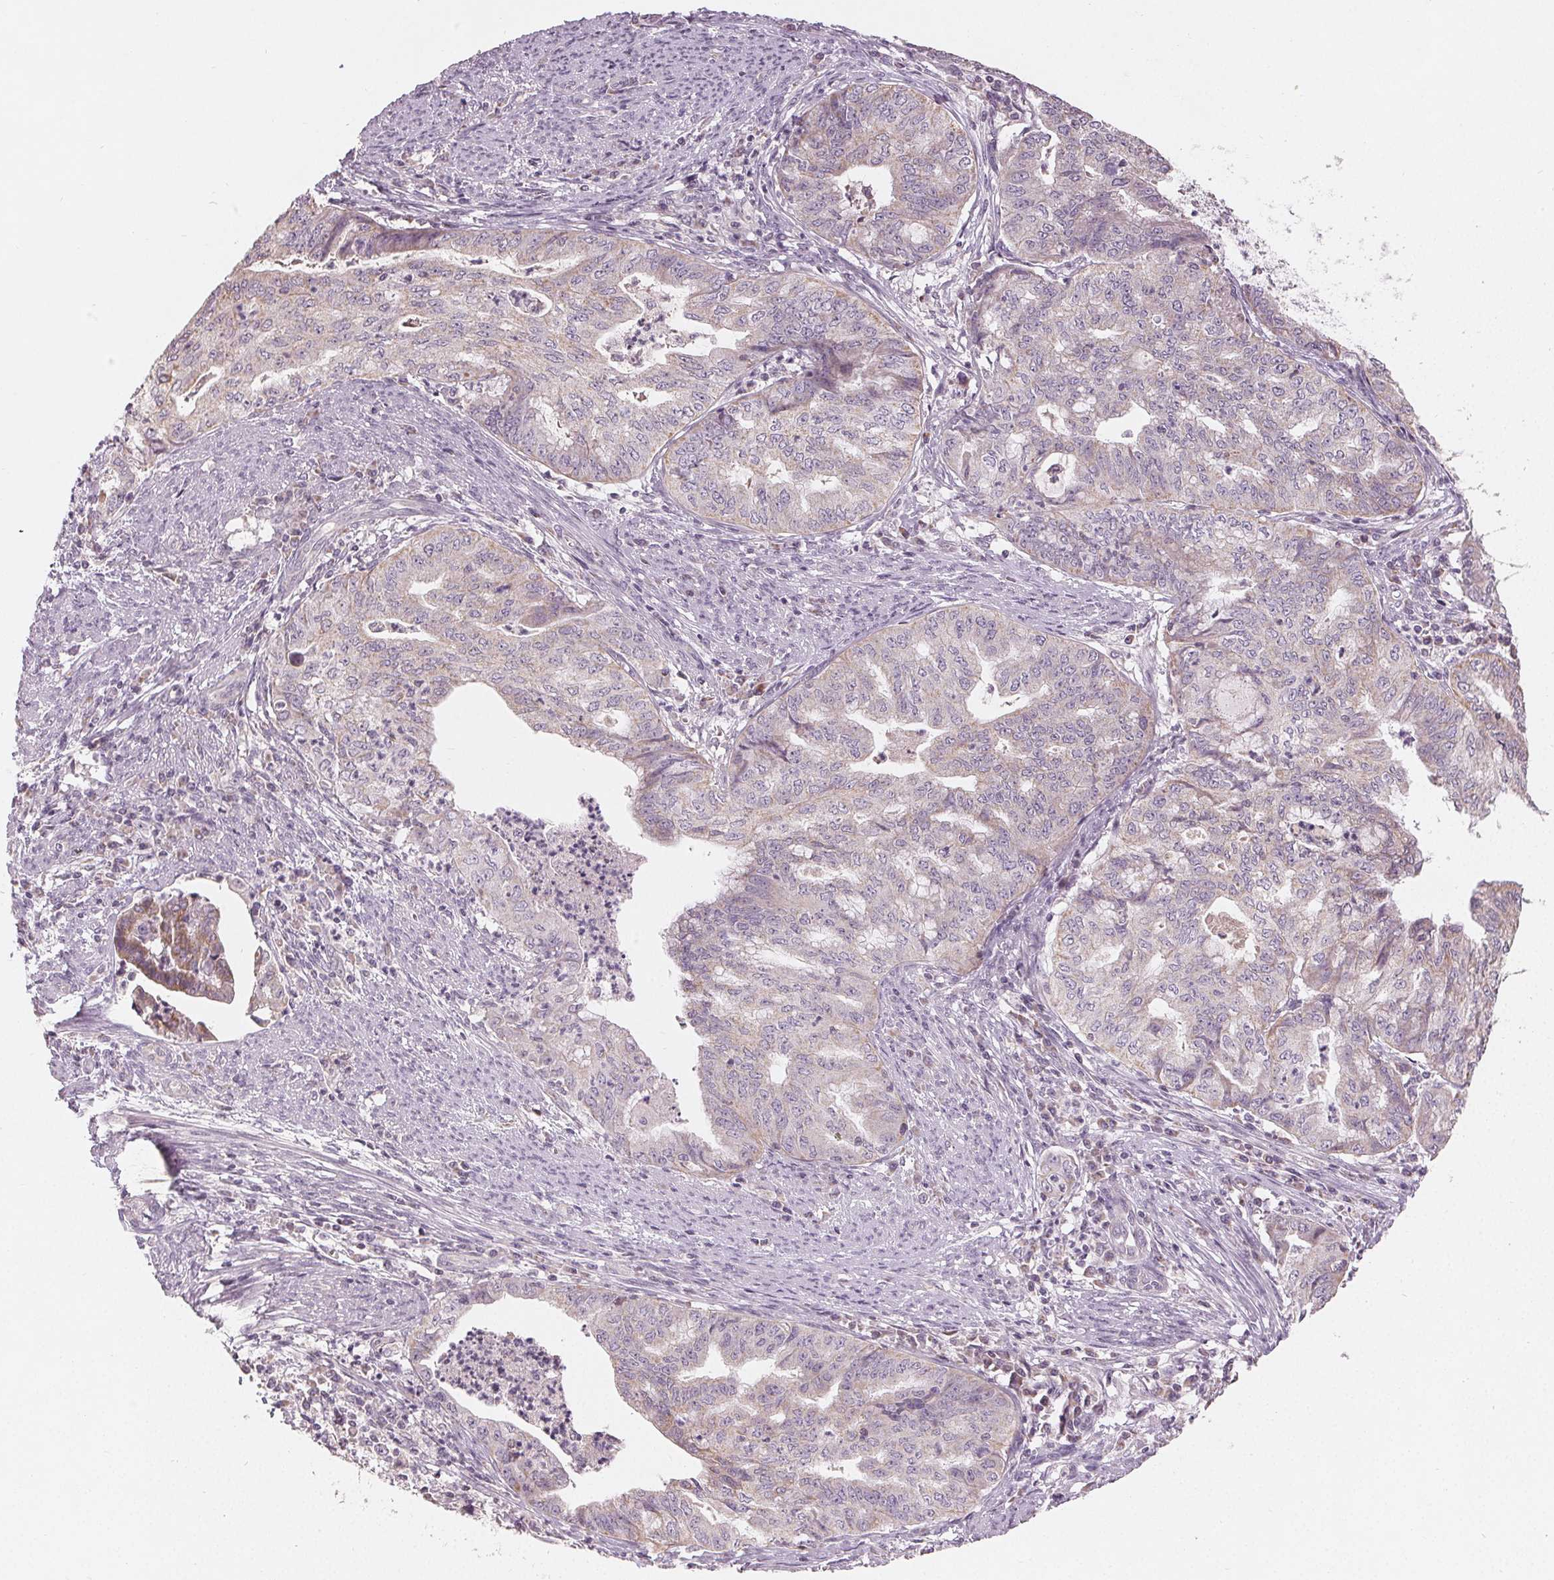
{"staining": {"intensity": "weak", "quantity": "<25%", "location": "cytoplasmic/membranous"}, "tissue": "endometrial cancer", "cell_type": "Tumor cells", "image_type": "cancer", "snomed": [{"axis": "morphology", "description": "Adenocarcinoma, NOS"}, {"axis": "topography", "description": "Endometrium"}], "caption": "Human endometrial adenocarcinoma stained for a protein using IHC displays no positivity in tumor cells.", "gene": "TRIM60", "patient": {"sex": "female", "age": 79}}